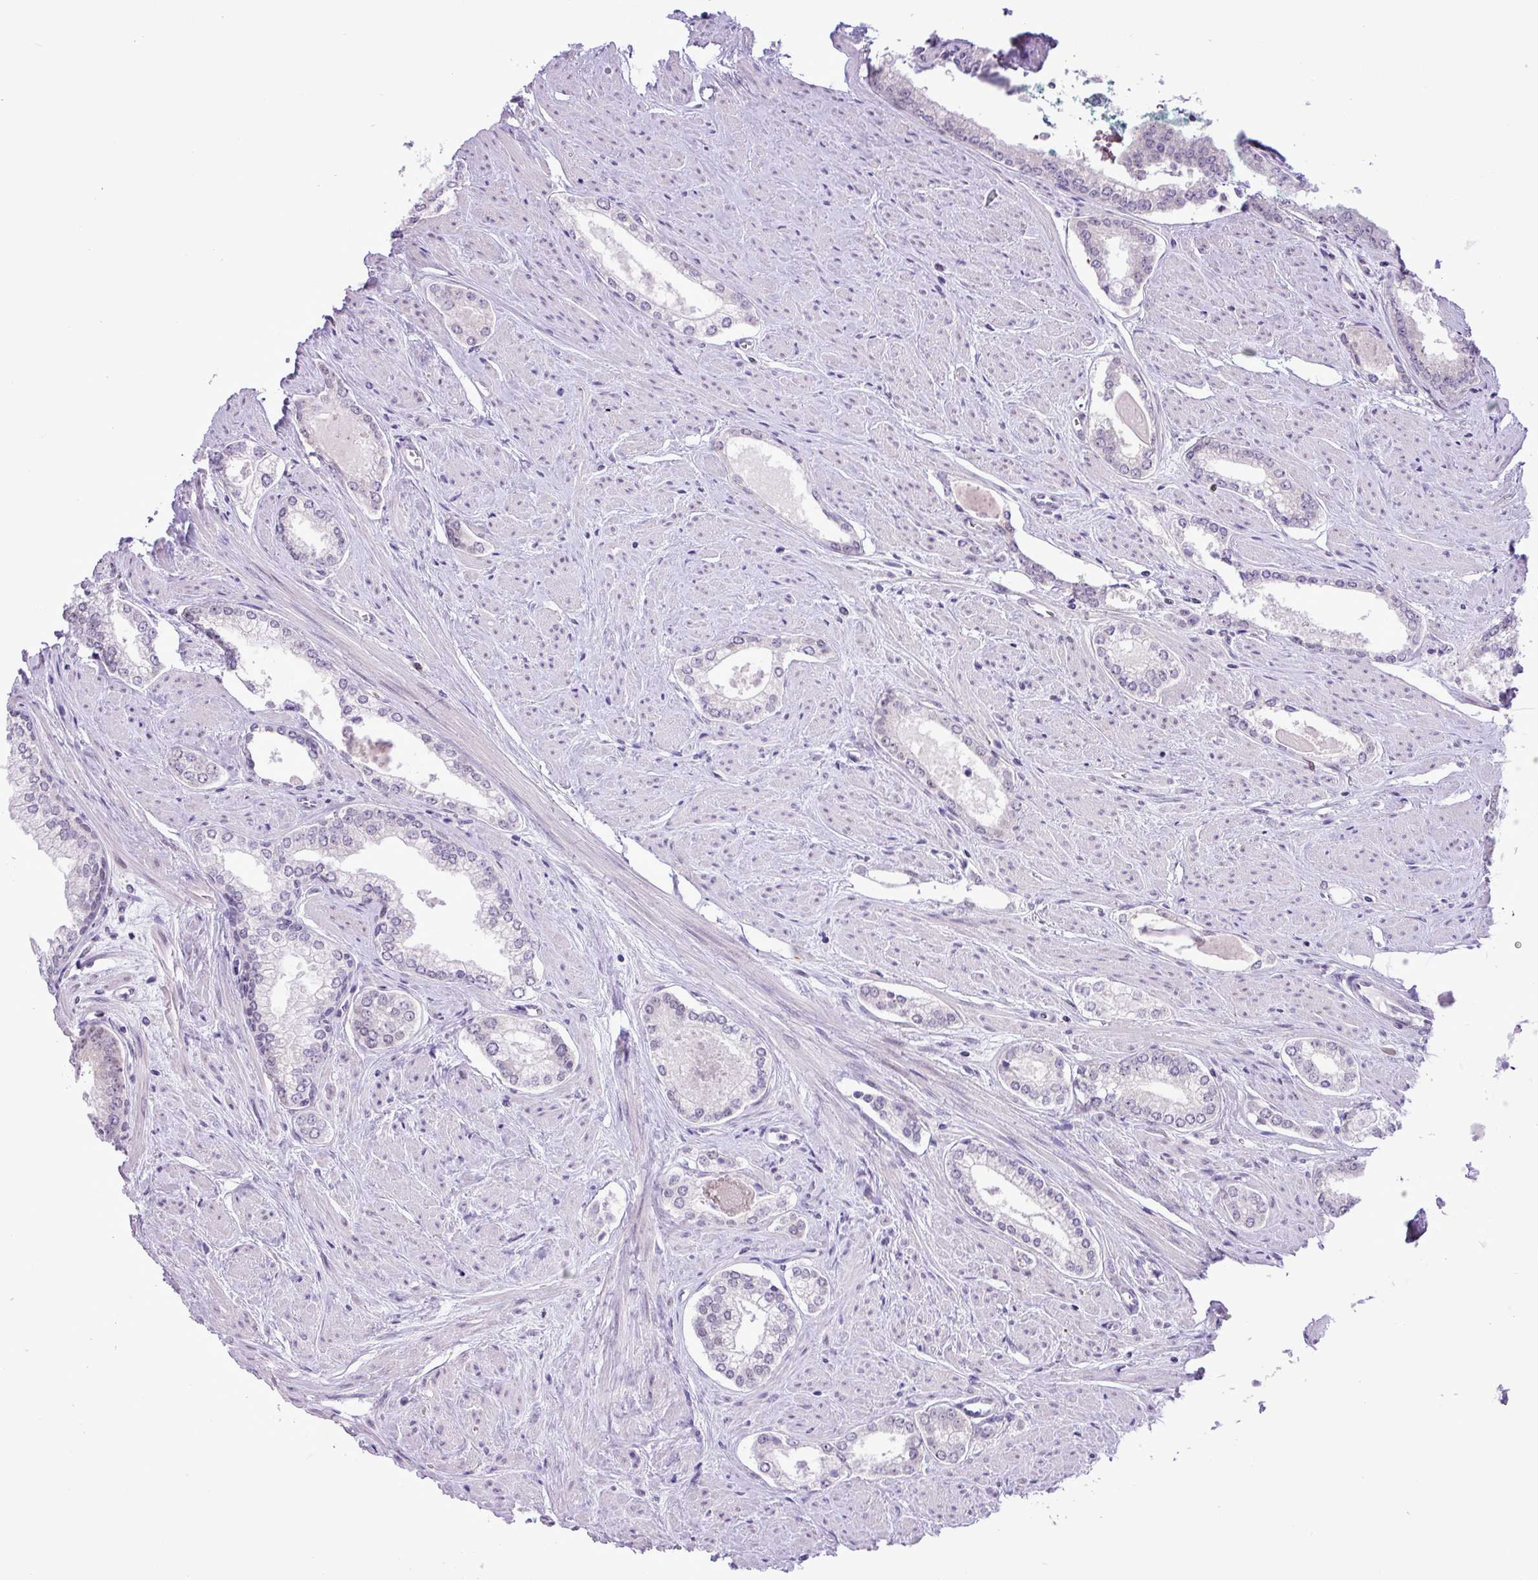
{"staining": {"intensity": "negative", "quantity": "none", "location": "none"}, "tissue": "prostate cancer", "cell_type": "Tumor cells", "image_type": "cancer", "snomed": [{"axis": "morphology", "description": "Adenocarcinoma, Low grade"}, {"axis": "topography", "description": "Prostate and seminal vesicle, NOS"}], "caption": "Adenocarcinoma (low-grade) (prostate) stained for a protein using immunohistochemistry shows no positivity tumor cells.", "gene": "ELOA2", "patient": {"sex": "male", "age": 60}}